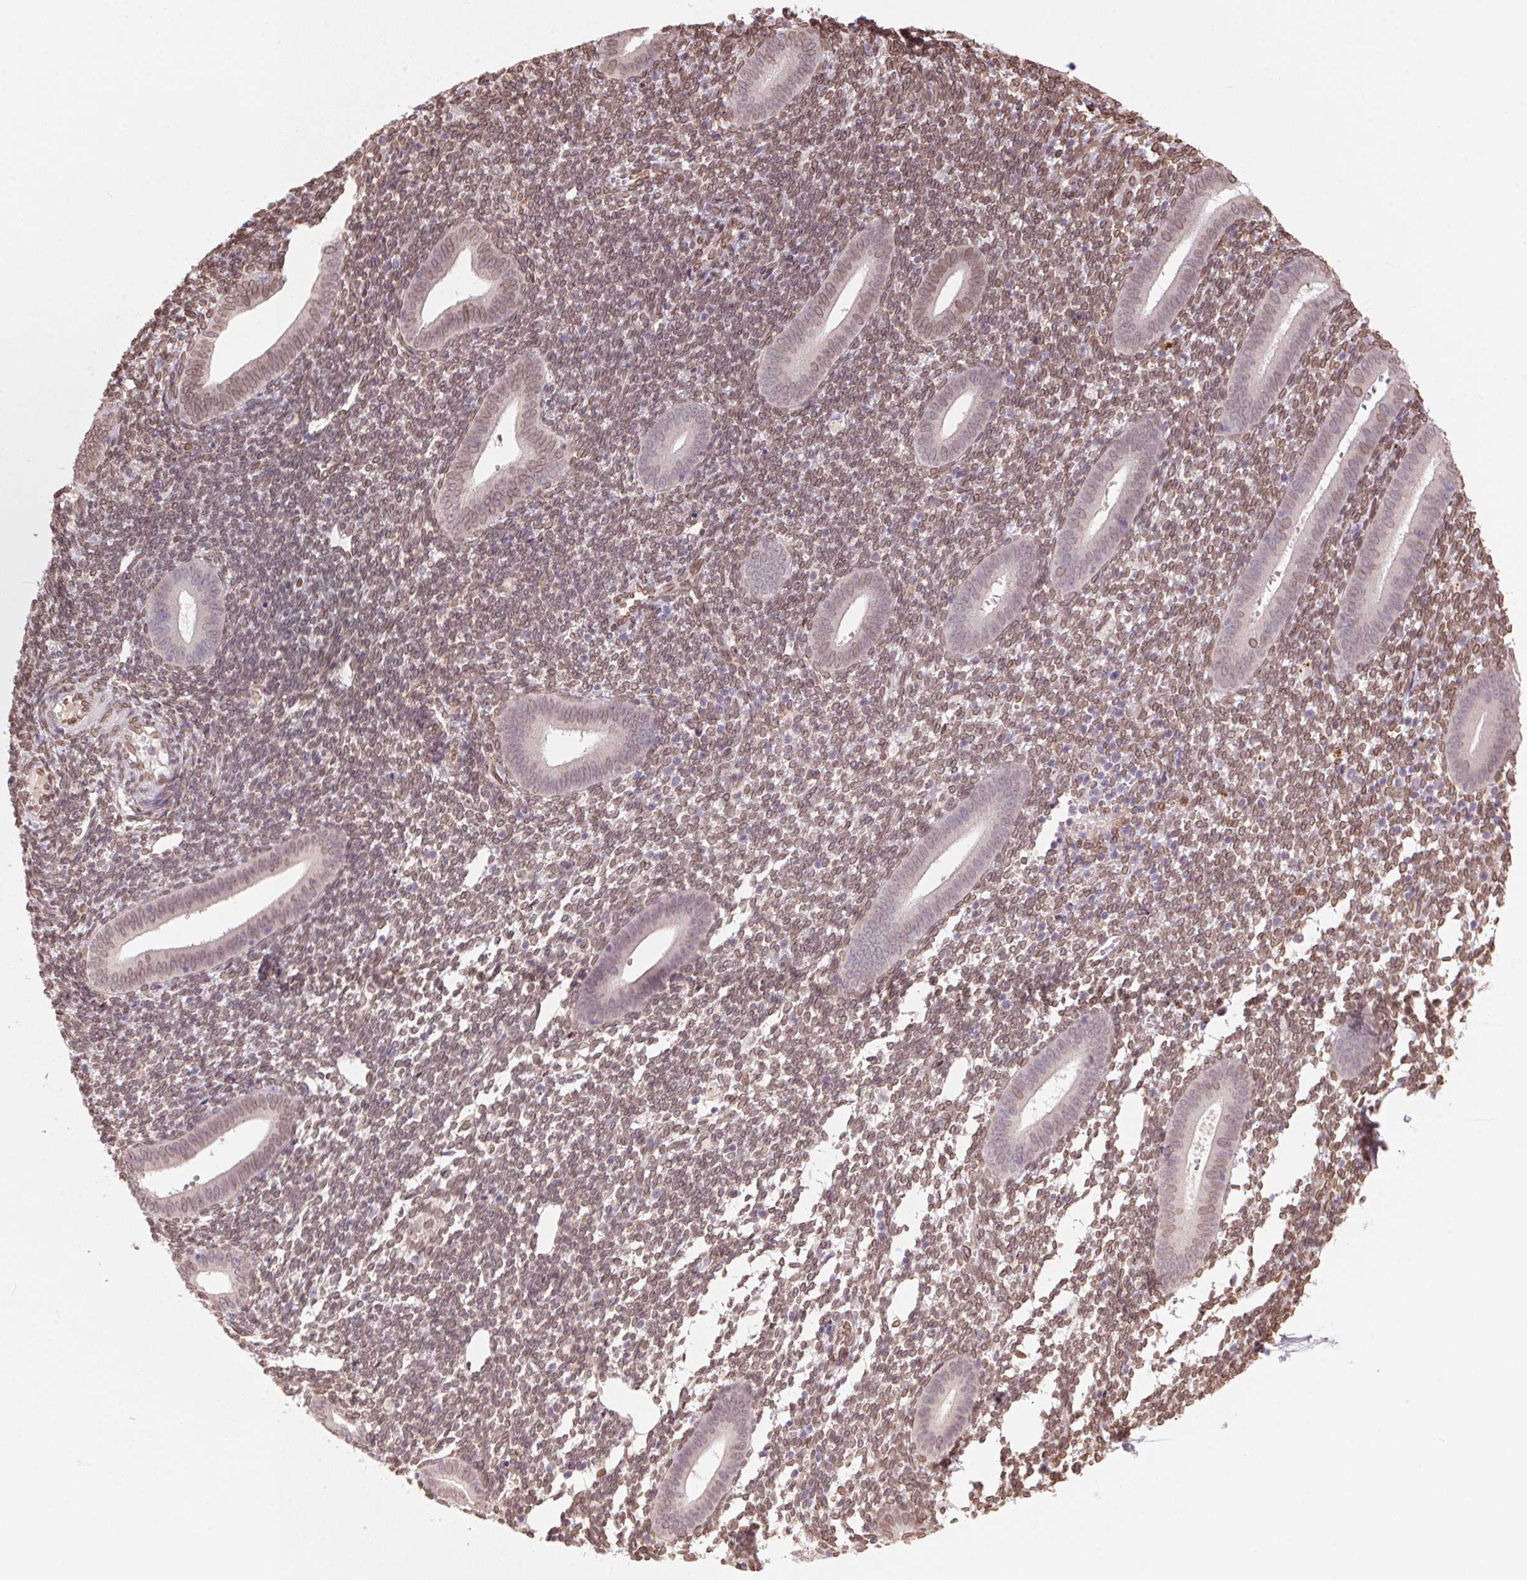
{"staining": {"intensity": "weak", "quantity": ">75%", "location": "cytoplasmic/membranous,nuclear"}, "tissue": "endometrium", "cell_type": "Cells in endometrial stroma", "image_type": "normal", "snomed": [{"axis": "morphology", "description": "Normal tissue, NOS"}, {"axis": "topography", "description": "Endometrium"}], "caption": "IHC of benign human endometrium demonstrates low levels of weak cytoplasmic/membranous,nuclear positivity in approximately >75% of cells in endometrial stroma. Using DAB (brown) and hematoxylin (blue) stains, captured at high magnification using brightfield microscopy.", "gene": "TMEM175", "patient": {"sex": "female", "age": 25}}